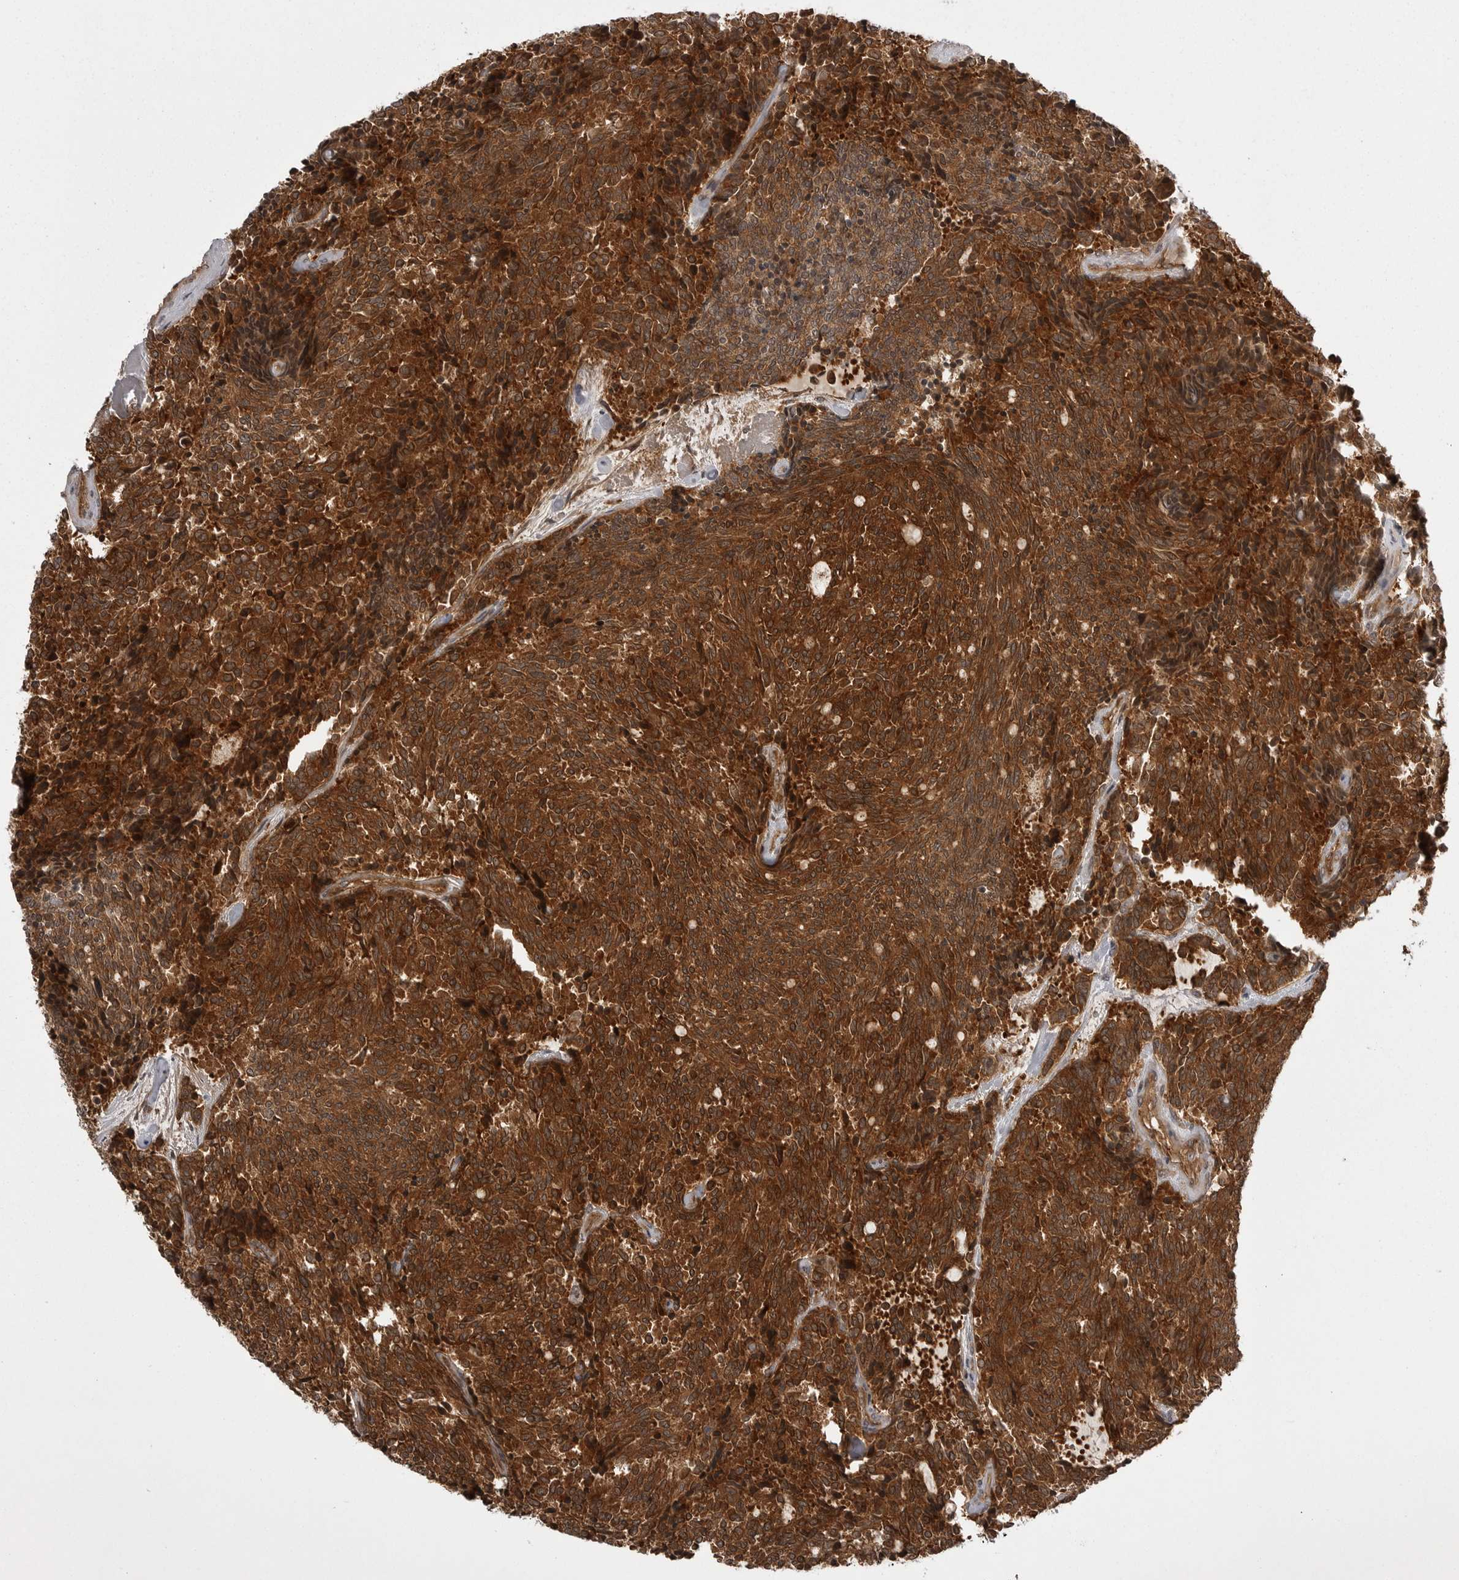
{"staining": {"intensity": "strong", "quantity": ">75%", "location": "cytoplasmic/membranous"}, "tissue": "carcinoid", "cell_type": "Tumor cells", "image_type": "cancer", "snomed": [{"axis": "morphology", "description": "Carcinoid, malignant, NOS"}, {"axis": "topography", "description": "Pancreas"}], "caption": "The immunohistochemical stain highlights strong cytoplasmic/membranous staining in tumor cells of malignant carcinoid tissue. The protein of interest is shown in brown color, while the nuclei are stained blue.", "gene": "STK24", "patient": {"sex": "female", "age": 54}}